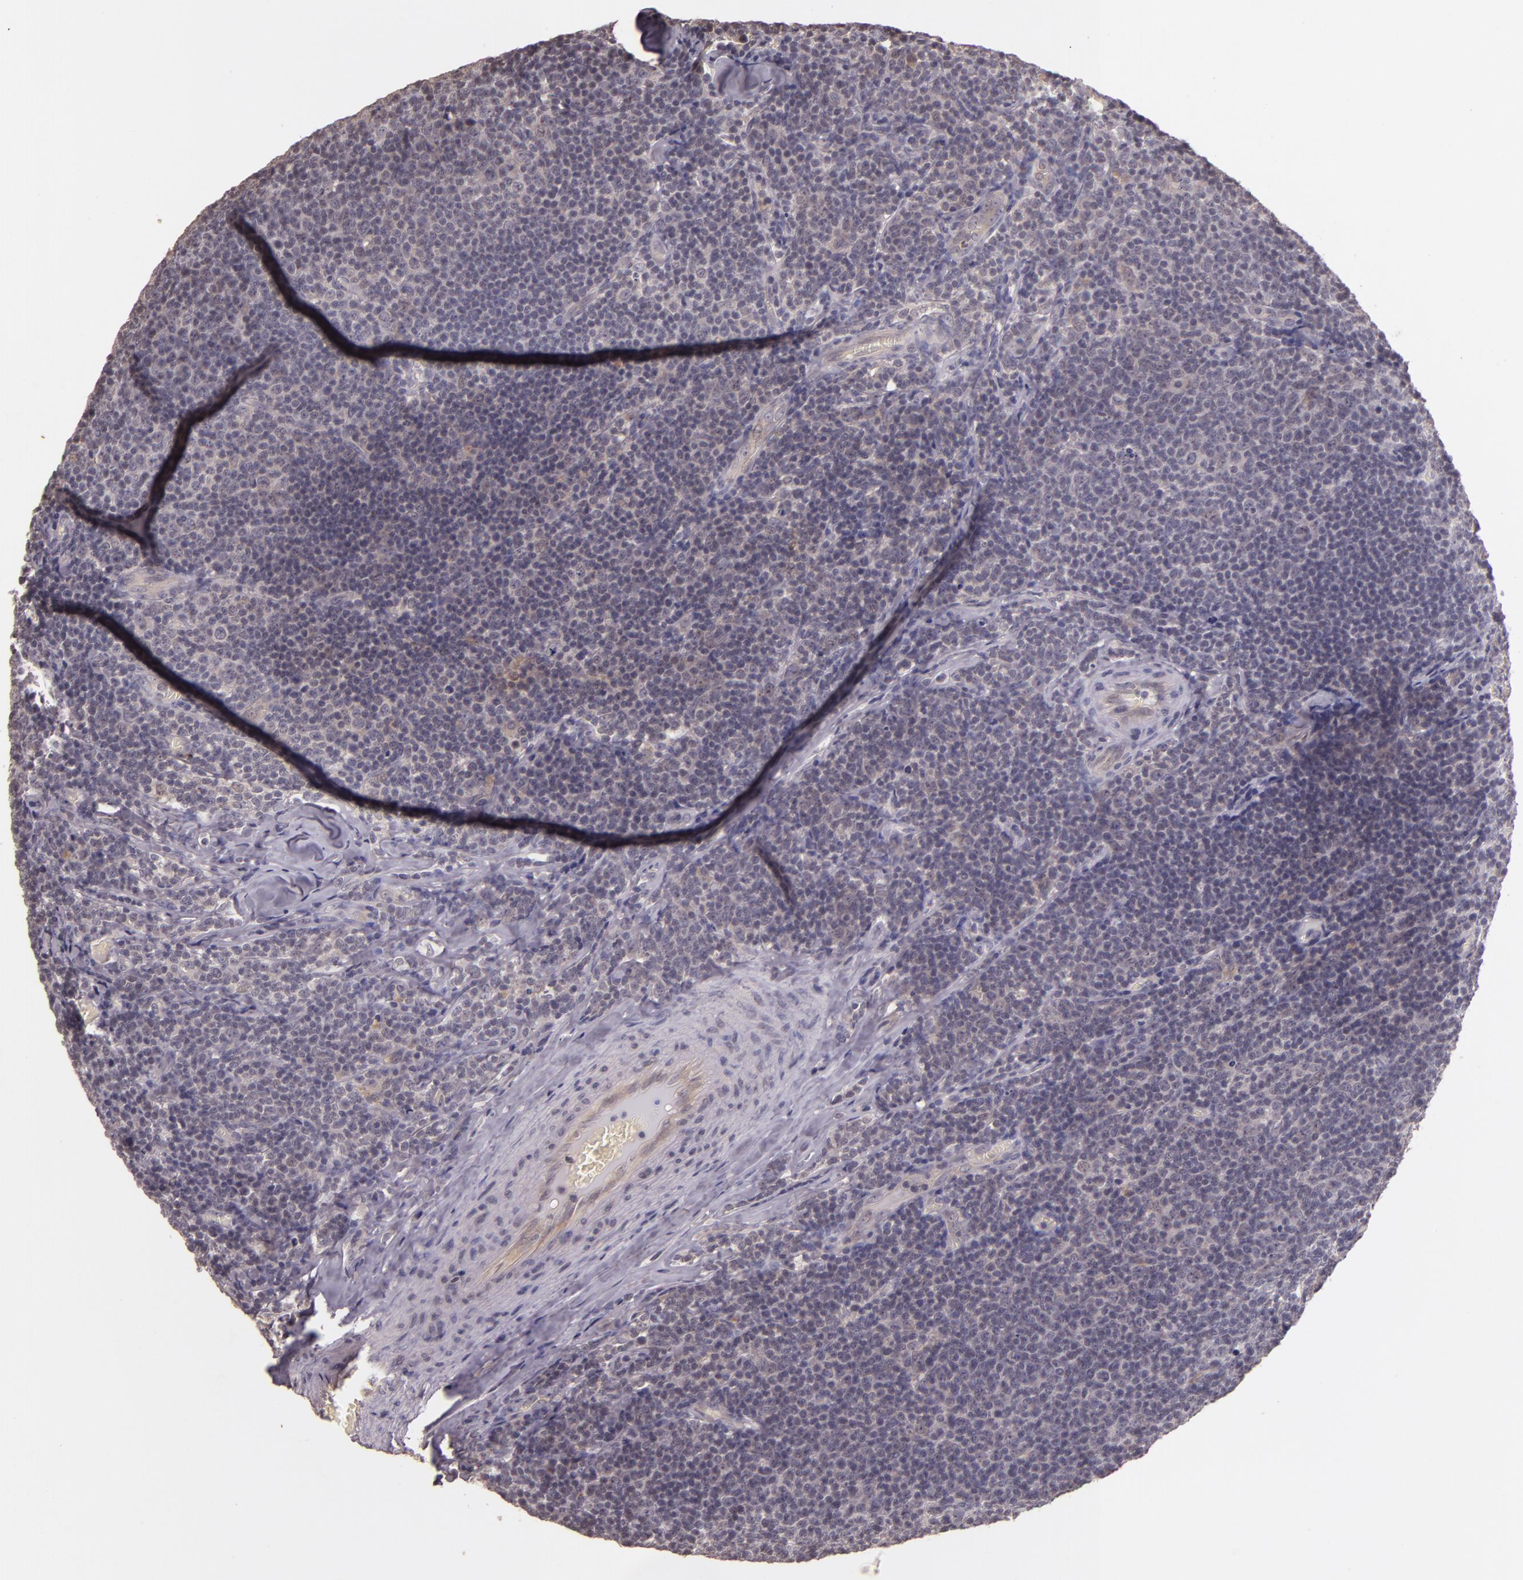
{"staining": {"intensity": "negative", "quantity": "none", "location": "none"}, "tissue": "lymphoma", "cell_type": "Tumor cells", "image_type": "cancer", "snomed": [{"axis": "morphology", "description": "Malignant lymphoma, non-Hodgkin's type, Low grade"}, {"axis": "topography", "description": "Lymph node"}], "caption": "Human lymphoma stained for a protein using IHC demonstrates no staining in tumor cells.", "gene": "TFF1", "patient": {"sex": "male", "age": 74}}